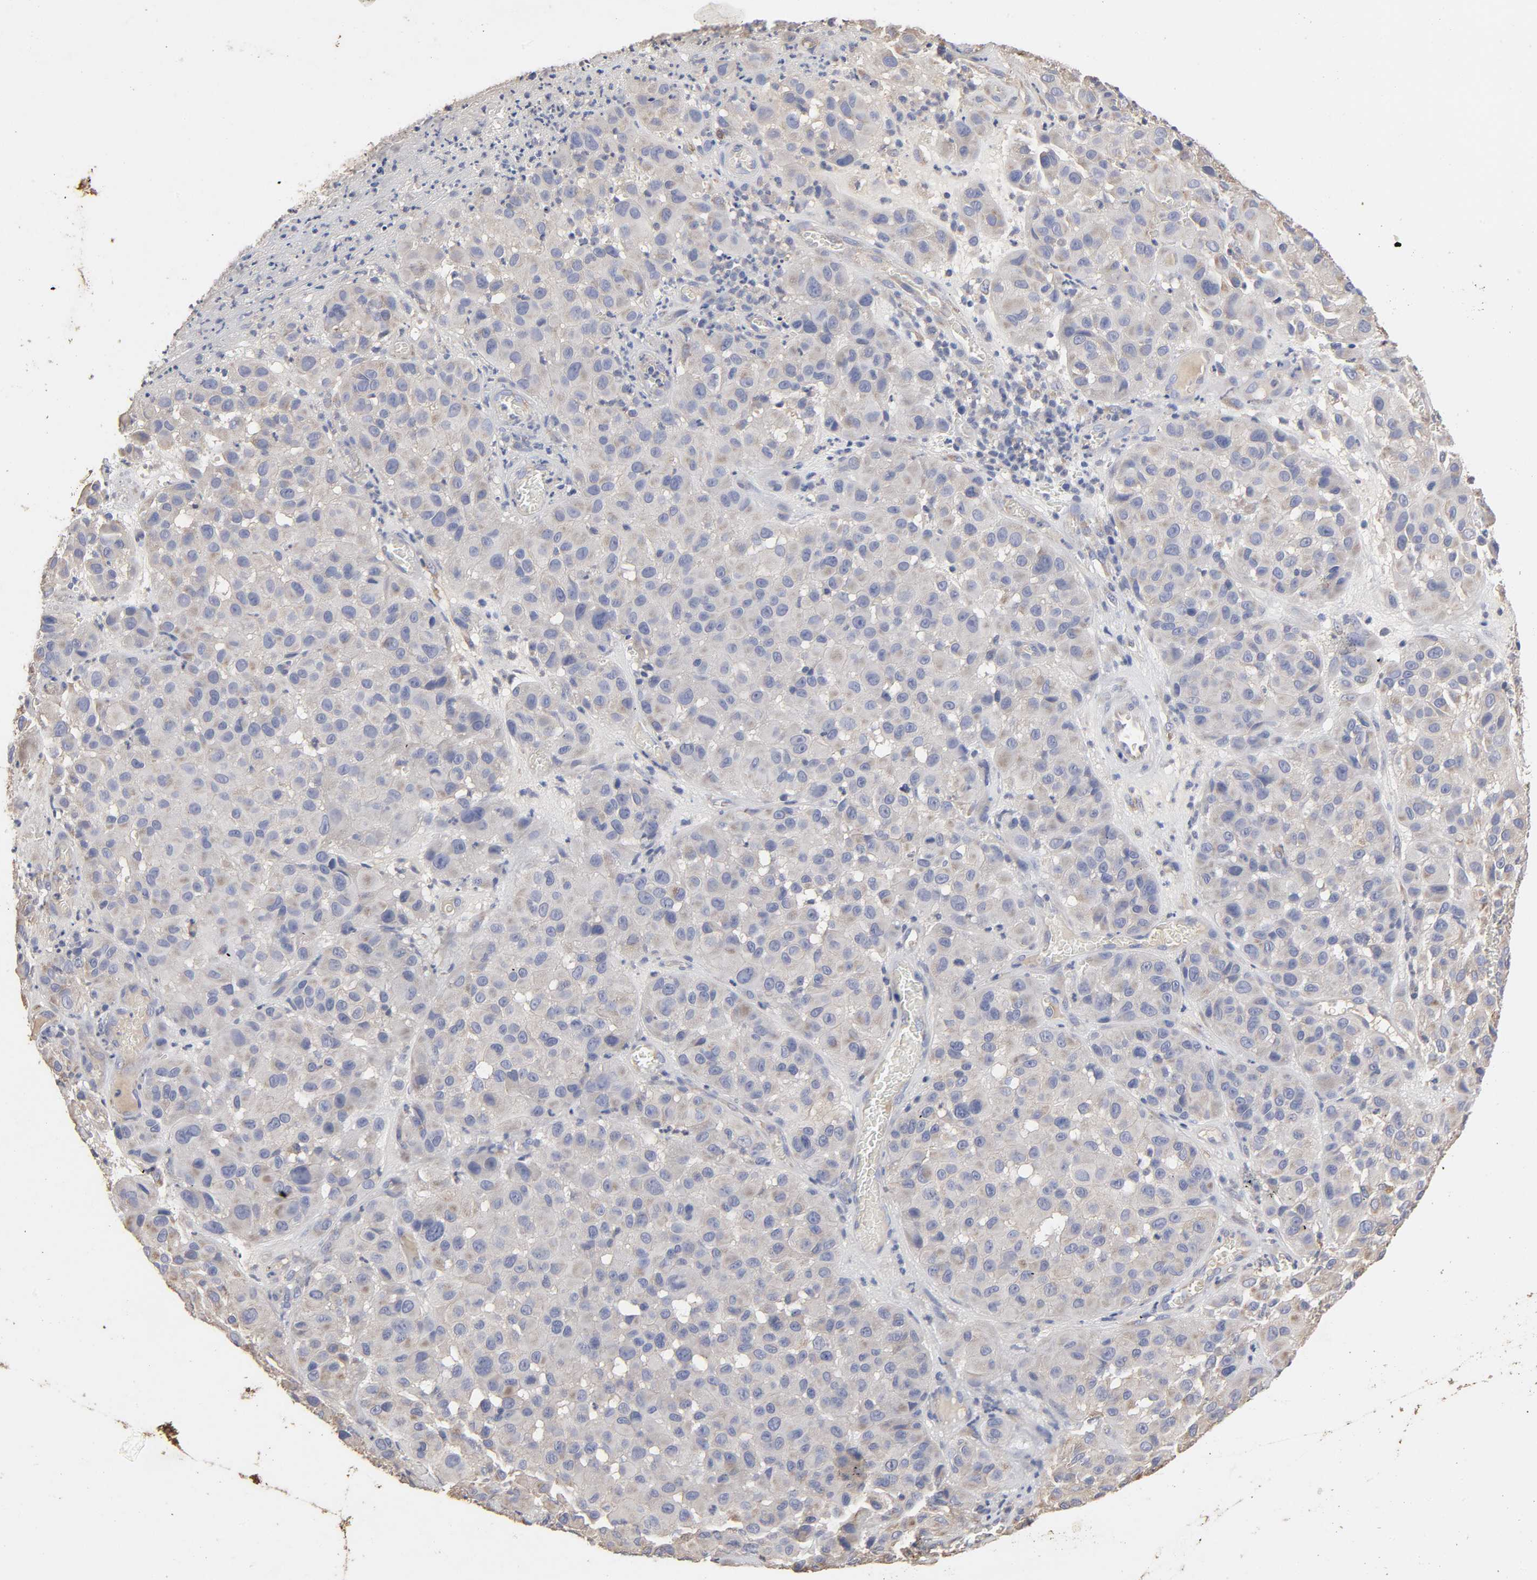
{"staining": {"intensity": "weak", "quantity": "<25%", "location": "cytoplasmic/membranous"}, "tissue": "melanoma", "cell_type": "Tumor cells", "image_type": "cancer", "snomed": [{"axis": "morphology", "description": "Malignant melanoma, NOS"}, {"axis": "topography", "description": "Skin"}], "caption": "Tumor cells are negative for protein expression in human melanoma.", "gene": "EIF4G2", "patient": {"sex": "female", "age": 21}}